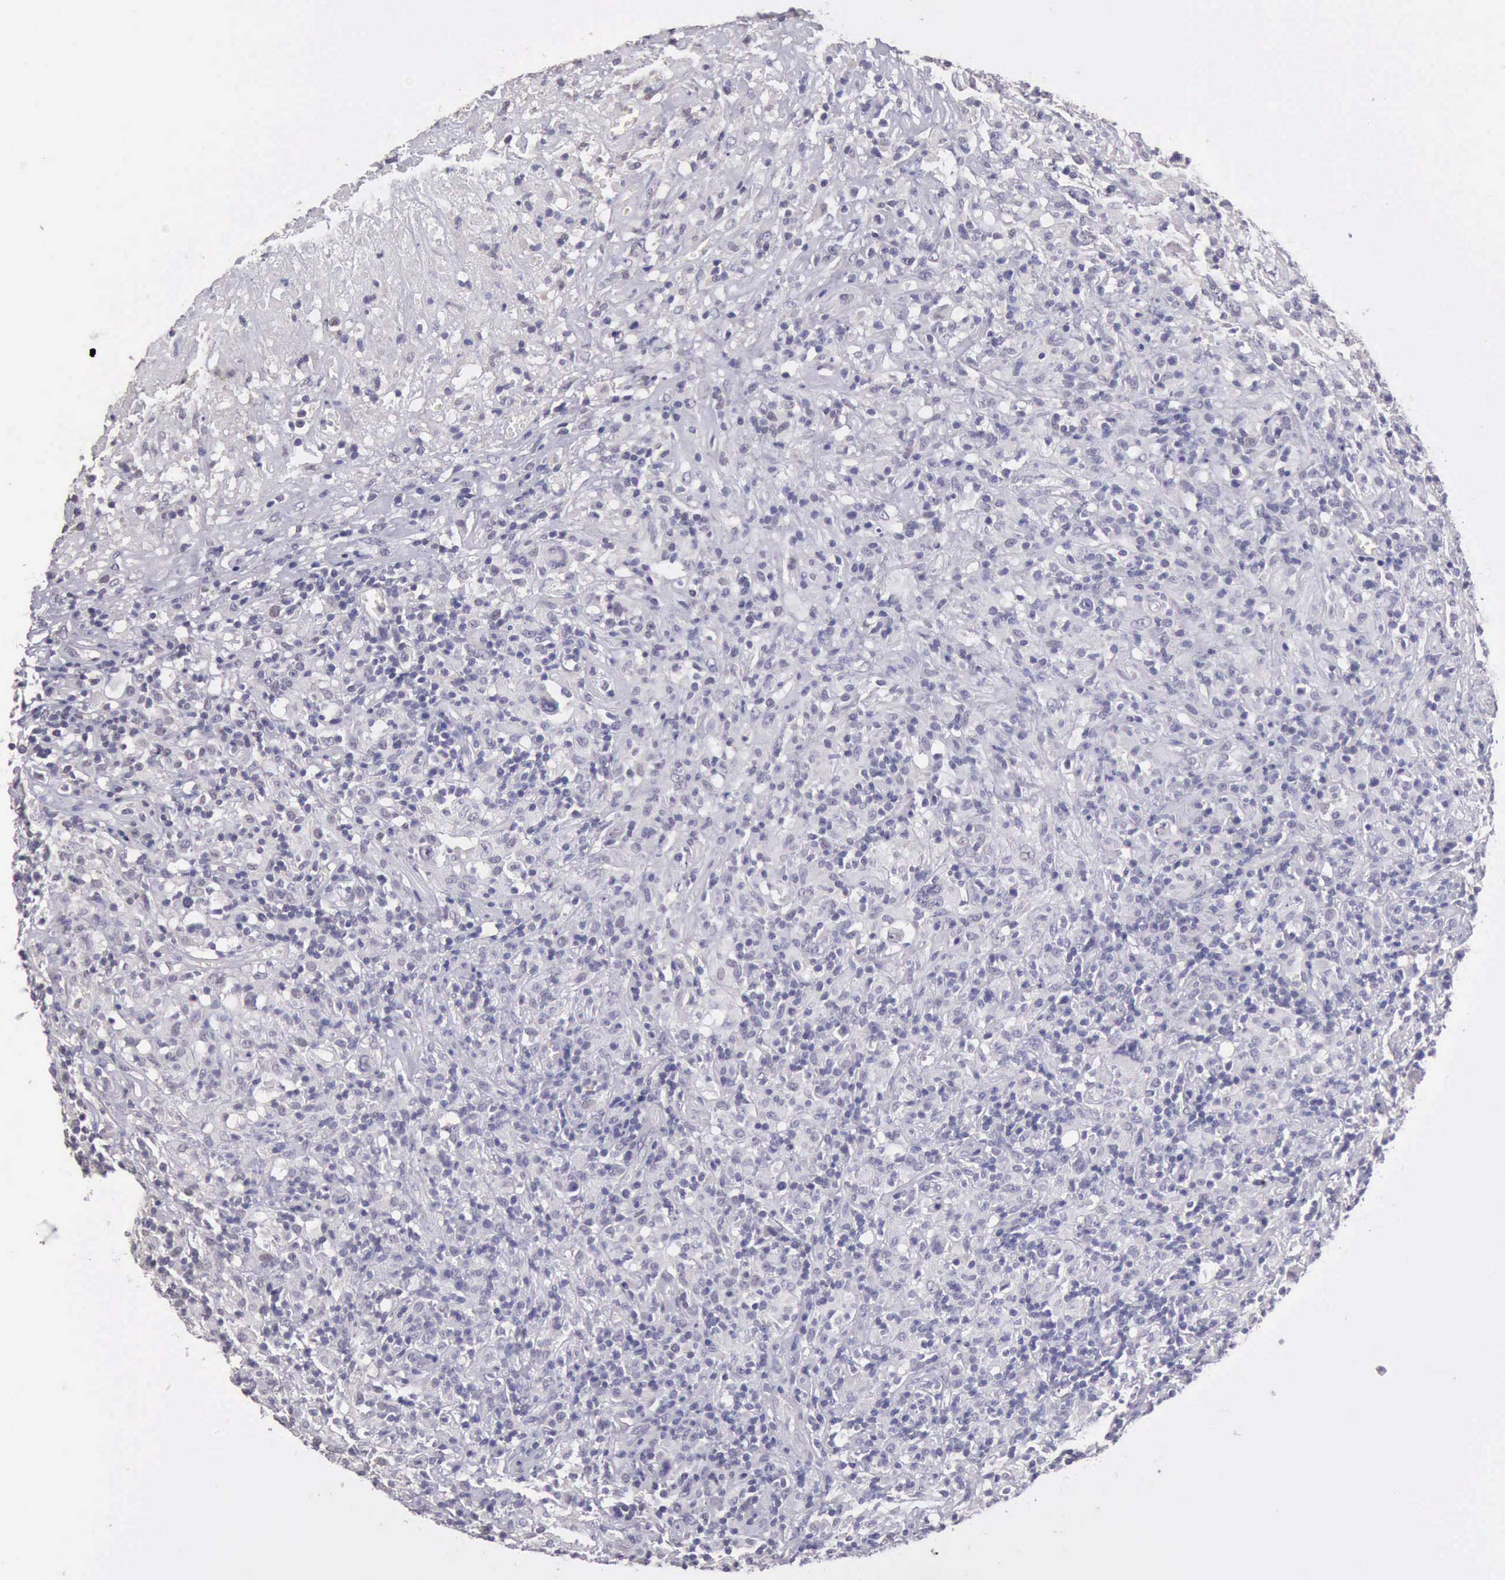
{"staining": {"intensity": "negative", "quantity": "none", "location": "none"}, "tissue": "lymphoma", "cell_type": "Tumor cells", "image_type": "cancer", "snomed": [{"axis": "morphology", "description": "Hodgkin's disease, NOS"}, {"axis": "topography", "description": "Lymph node"}], "caption": "High power microscopy image of an immunohistochemistry (IHC) micrograph of Hodgkin's disease, revealing no significant staining in tumor cells.", "gene": "KCND1", "patient": {"sex": "male", "age": 46}}